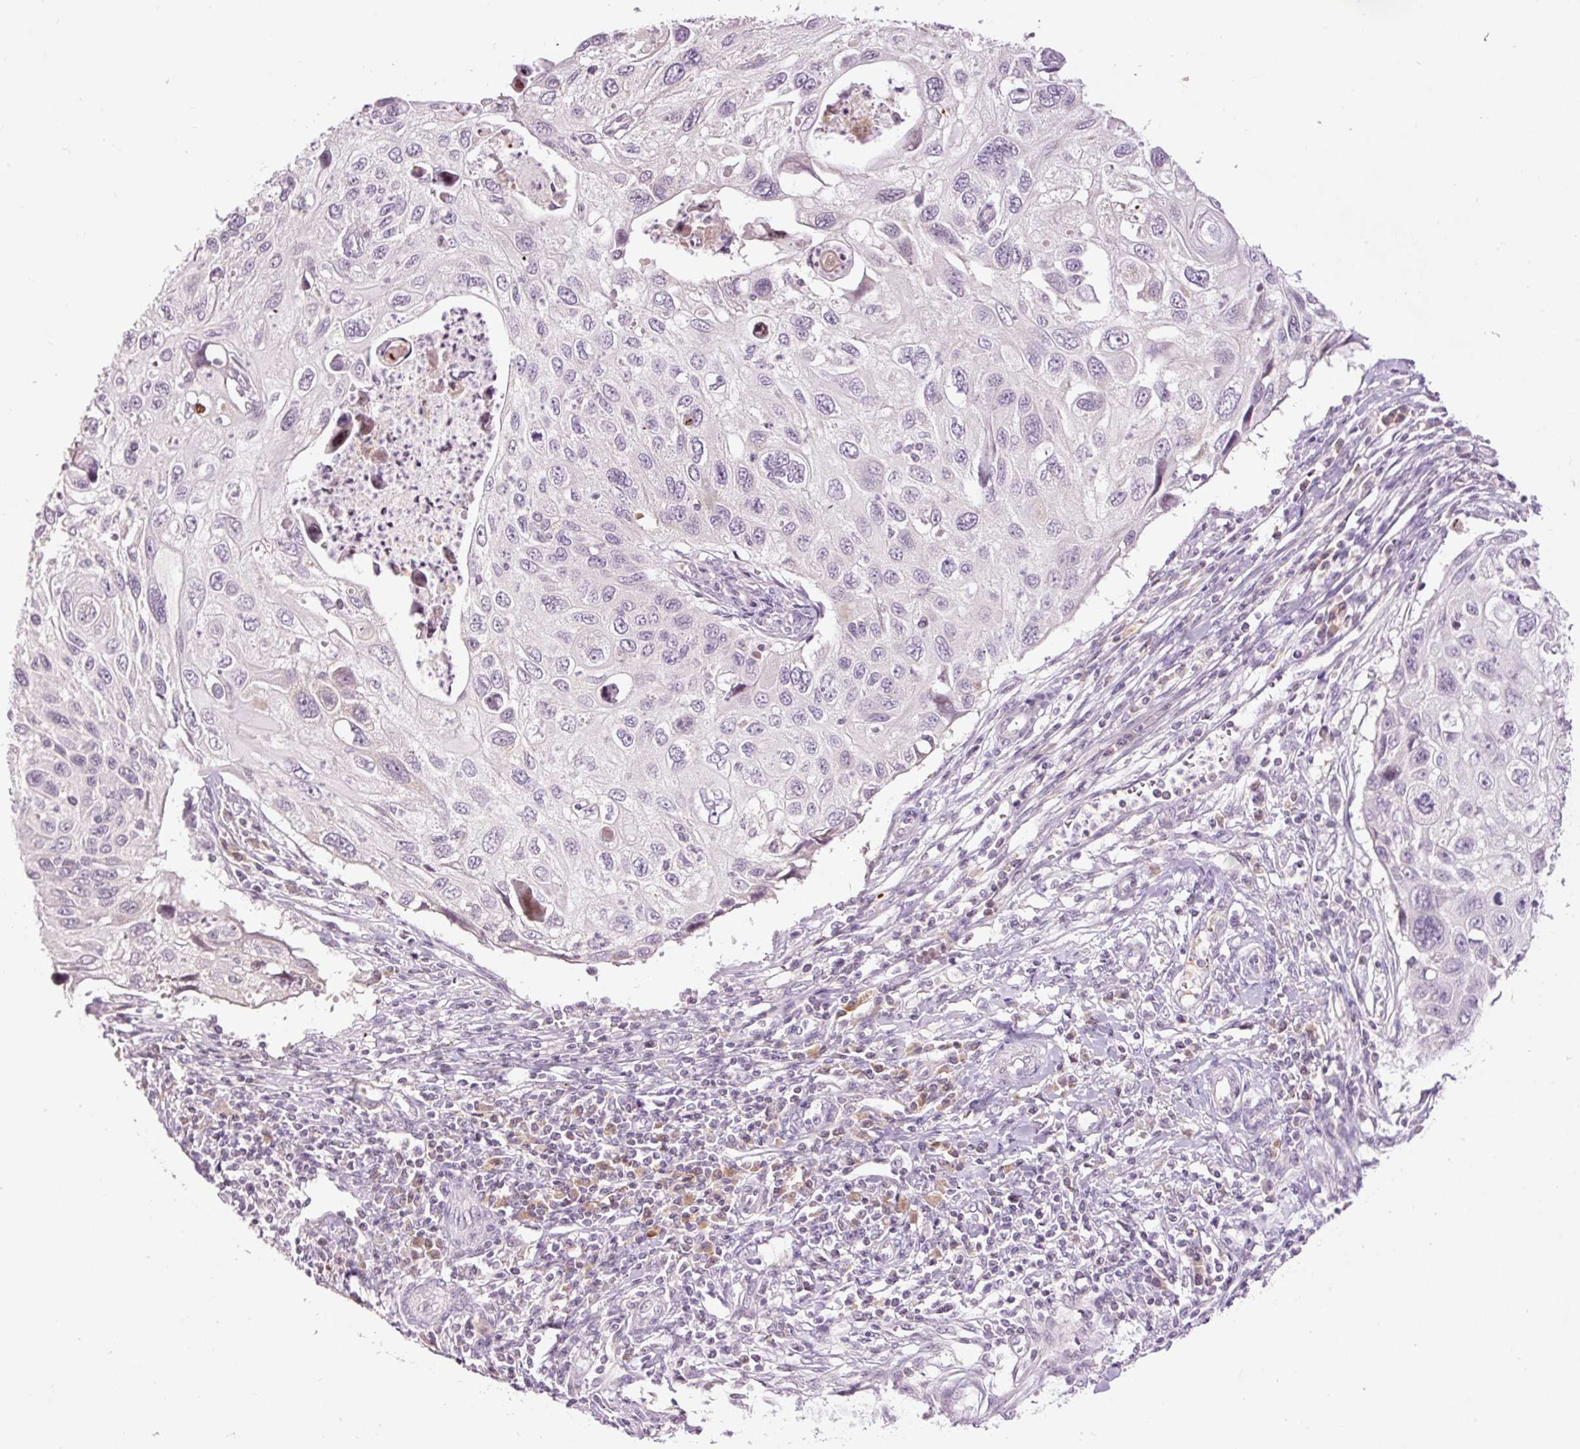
{"staining": {"intensity": "negative", "quantity": "none", "location": "none"}, "tissue": "cervical cancer", "cell_type": "Tumor cells", "image_type": "cancer", "snomed": [{"axis": "morphology", "description": "Squamous cell carcinoma, NOS"}, {"axis": "topography", "description": "Cervix"}], "caption": "This histopathology image is of cervical cancer stained with IHC to label a protein in brown with the nuclei are counter-stained blue. There is no positivity in tumor cells. (Immunohistochemistry, brightfield microscopy, high magnification).", "gene": "ABHD11", "patient": {"sex": "female", "age": 70}}